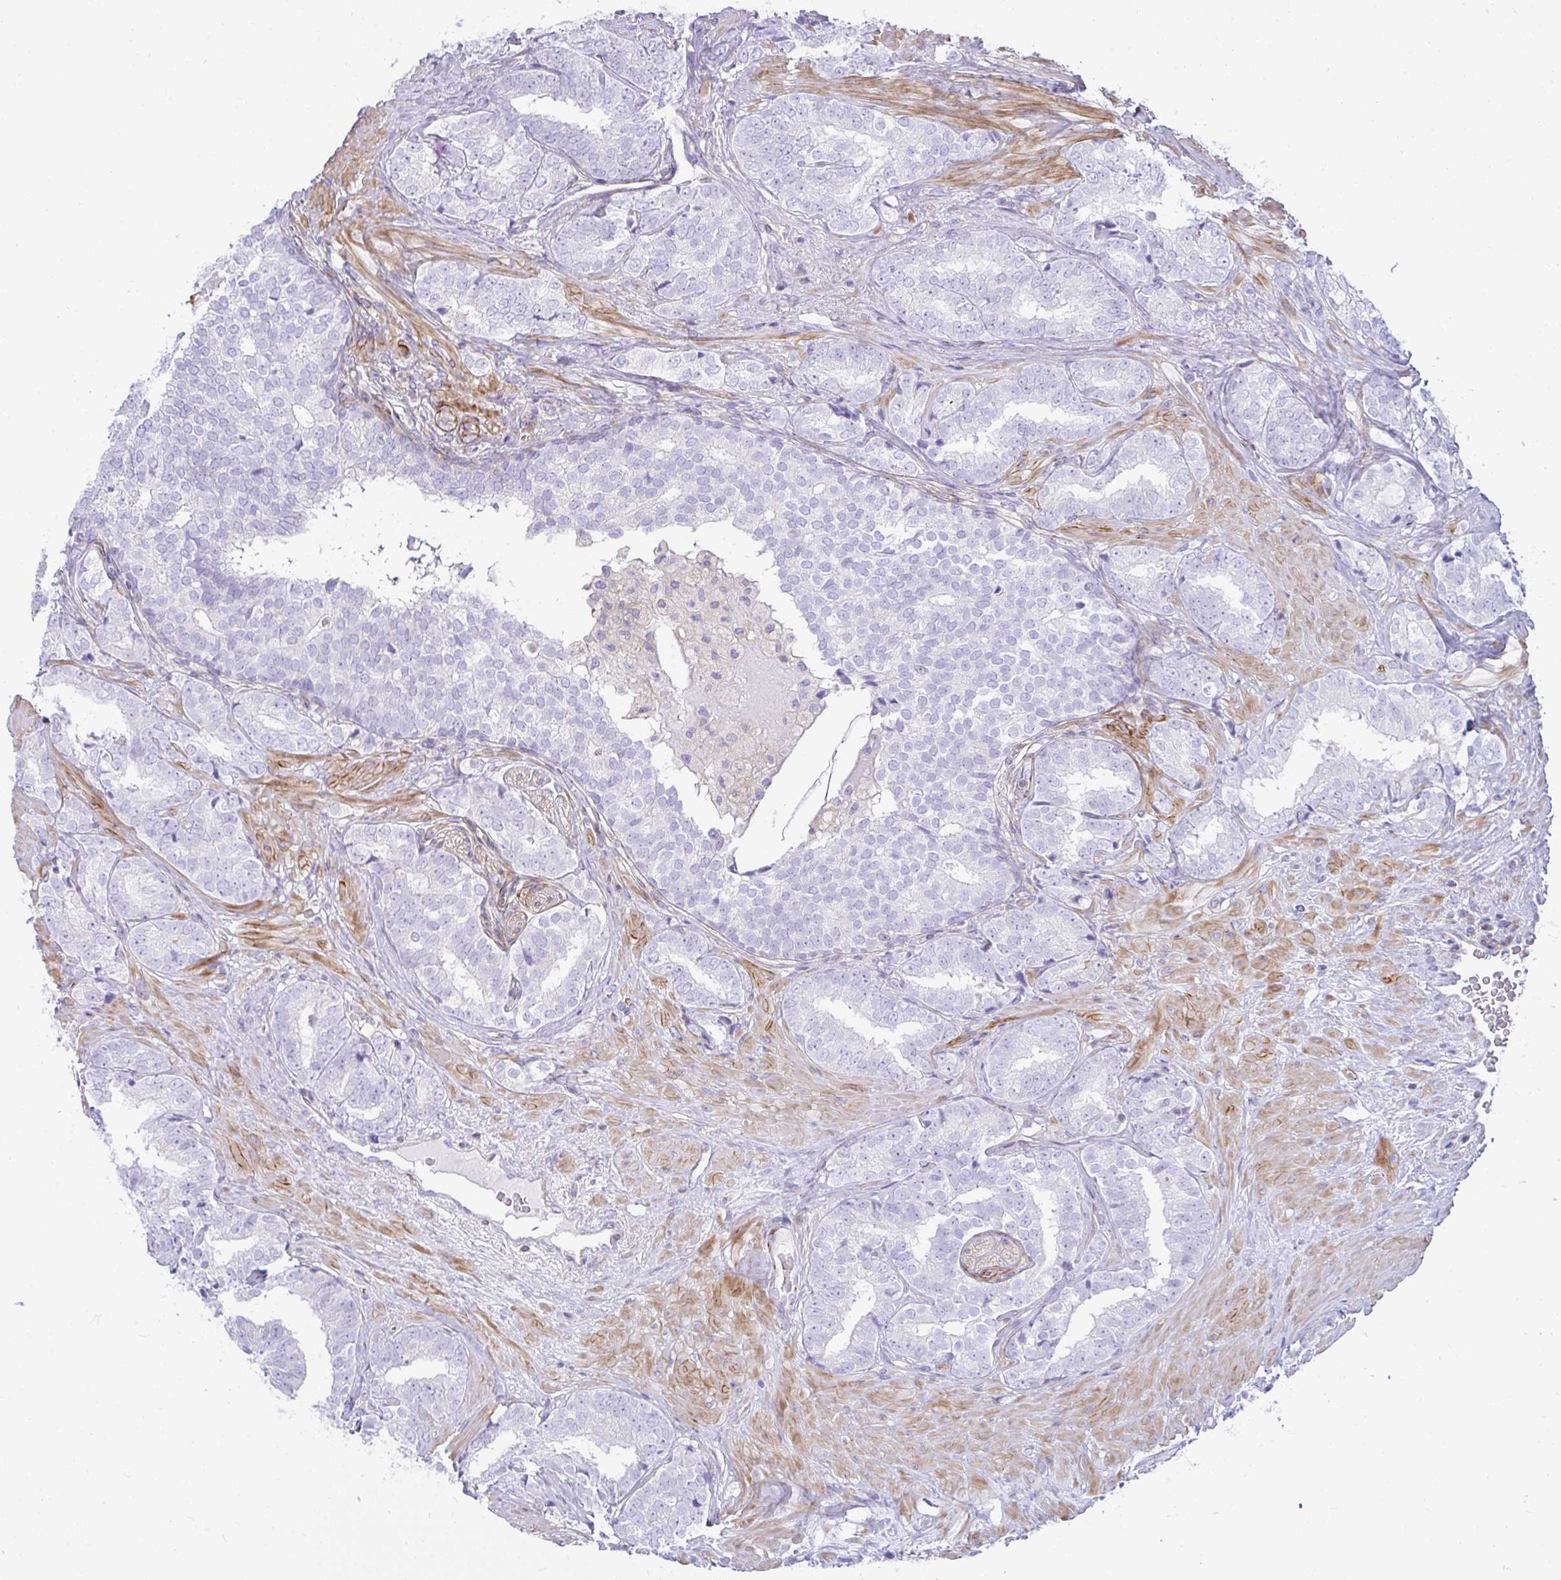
{"staining": {"intensity": "negative", "quantity": "none", "location": "none"}, "tissue": "prostate cancer", "cell_type": "Tumor cells", "image_type": "cancer", "snomed": [{"axis": "morphology", "description": "Adenocarcinoma, High grade"}, {"axis": "topography", "description": "Prostate"}], "caption": "The immunohistochemistry (IHC) histopathology image has no significant staining in tumor cells of prostate cancer tissue.", "gene": "CDRT15", "patient": {"sex": "male", "age": 72}}